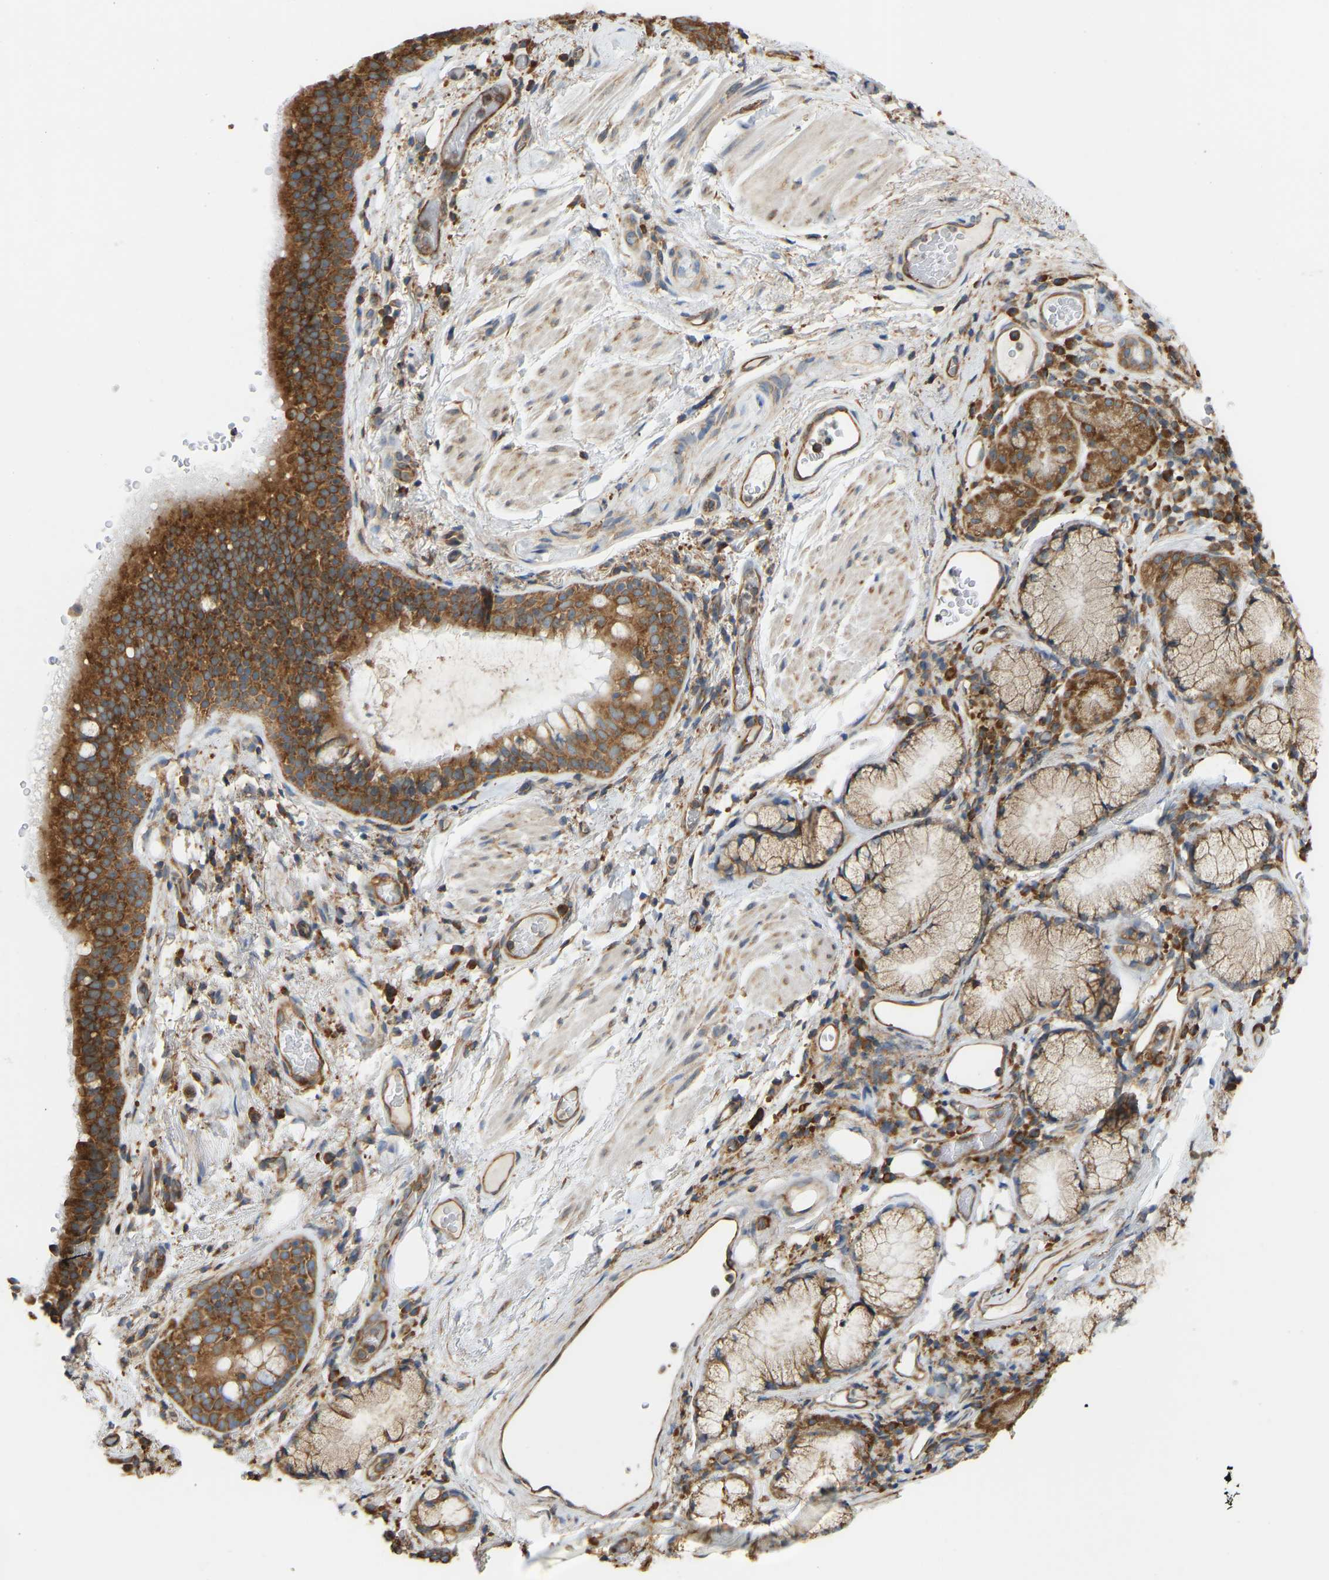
{"staining": {"intensity": "strong", "quantity": ">75%", "location": "cytoplasmic/membranous"}, "tissue": "bronchus", "cell_type": "Respiratory epithelial cells", "image_type": "normal", "snomed": [{"axis": "morphology", "description": "Normal tissue, NOS"}, {"axis": "morphology", "description": "Inflammation, NOS"}, {"axis": "topography", "description": "Cartilage tissue"}, {"axis": "topography", "description": "Bronchus"}], "caption": "The image shows a brown stain indicating the presence of a protein in the cytoplasmic/membranous of respiratory epithelial cells in bronchus.", "gene": "RPS6KB2", "patient": {"sex": "male", "age": 77}}